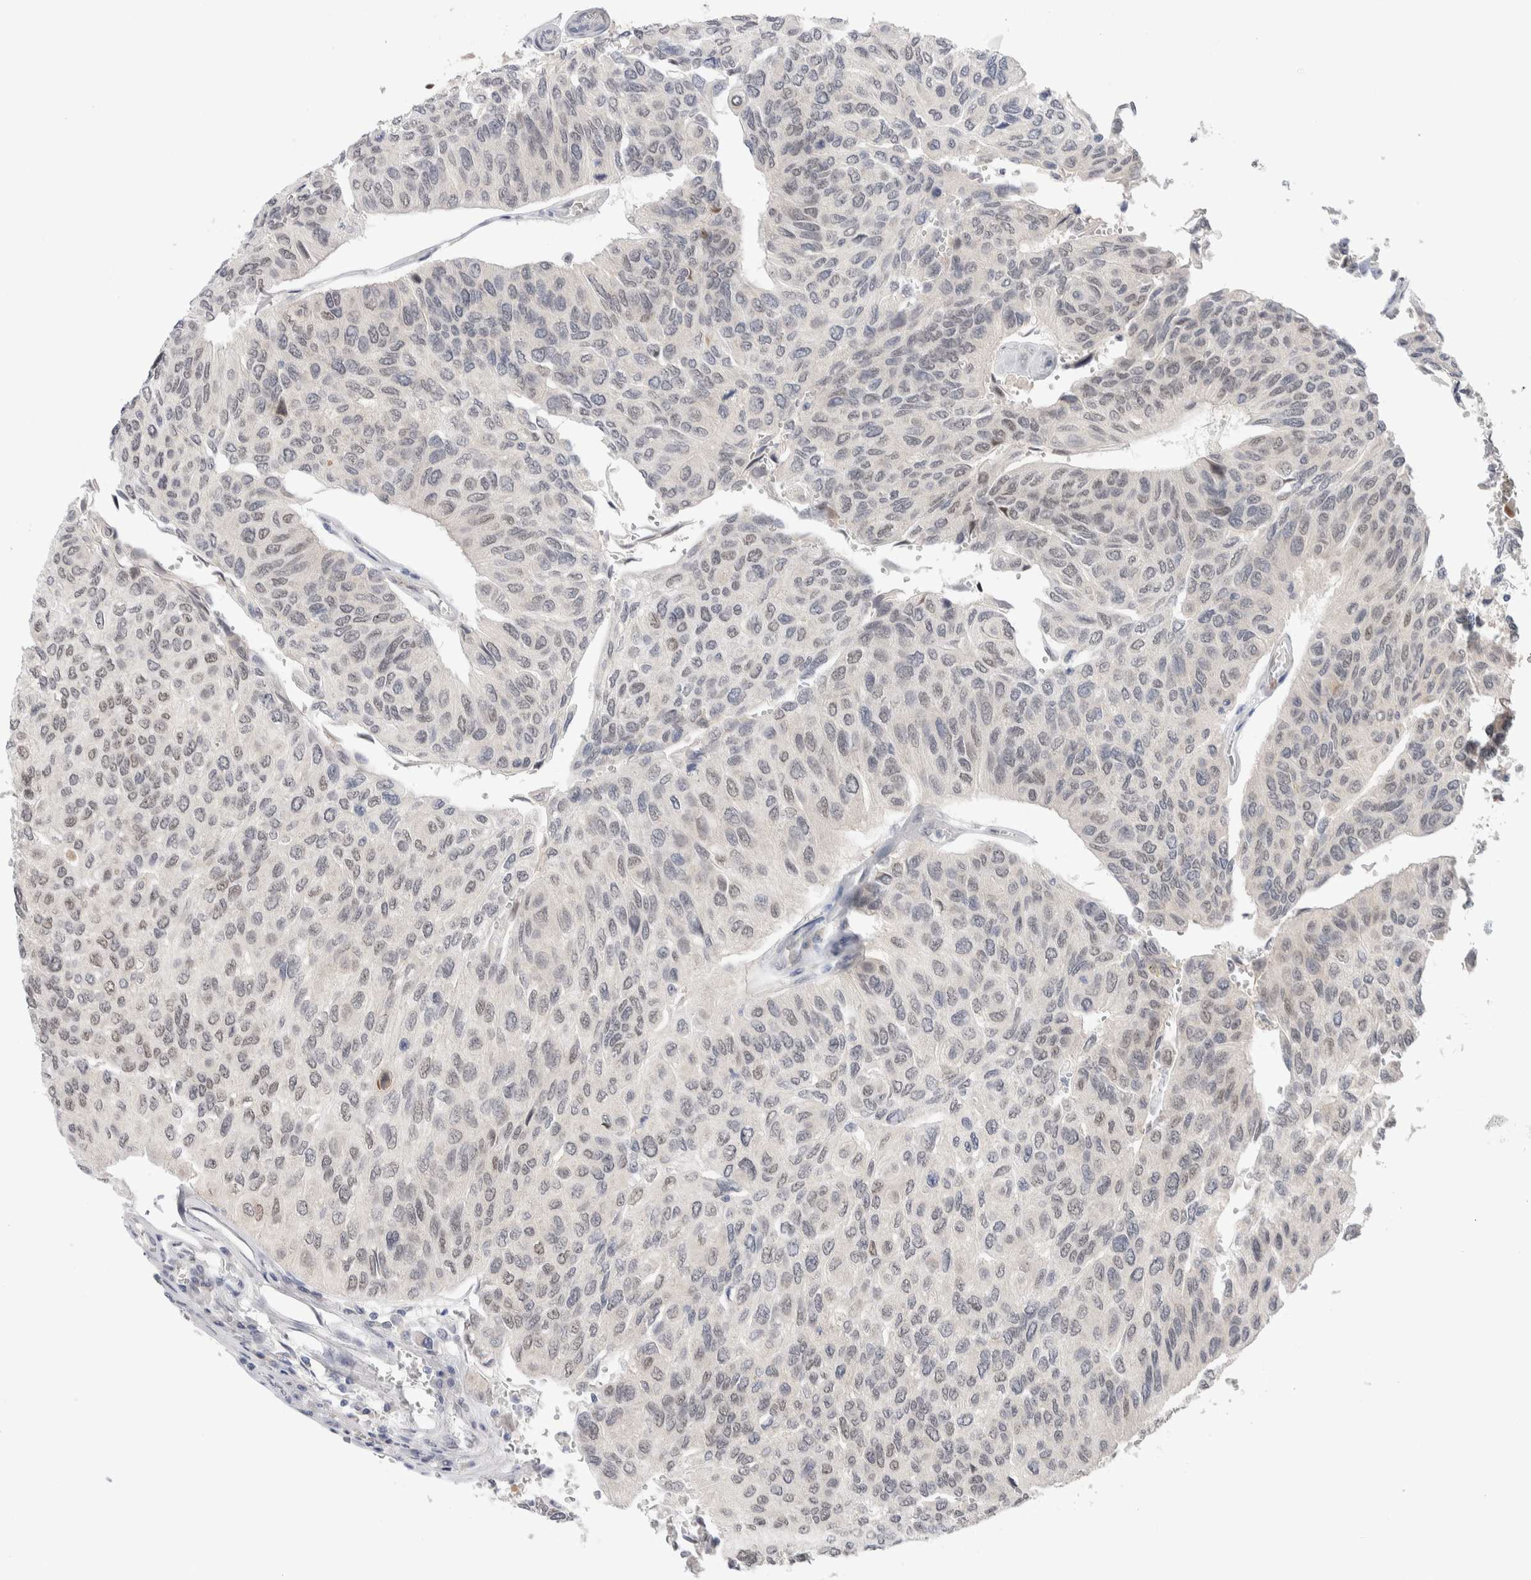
{"staining": {"intensity": "weak", "quantity": "<25%", "location": "nuclear"}, "tissue": "urothelial cancer", "cell_type": "Tumor cells", "image_type": "cancer", "snomed": [{"axis": "morphology", "description": "Urothelial carcinoma, High grade"}, {"axis": "topography", "description": "Urinary bladder"}], "caption": "Immunohistochemical staining of urothelial carcinoma (high-grade) reveals no significant staining in tumor cells.", "gene": "PRMT1", "patient": {"sex": "male", "age": 66}}